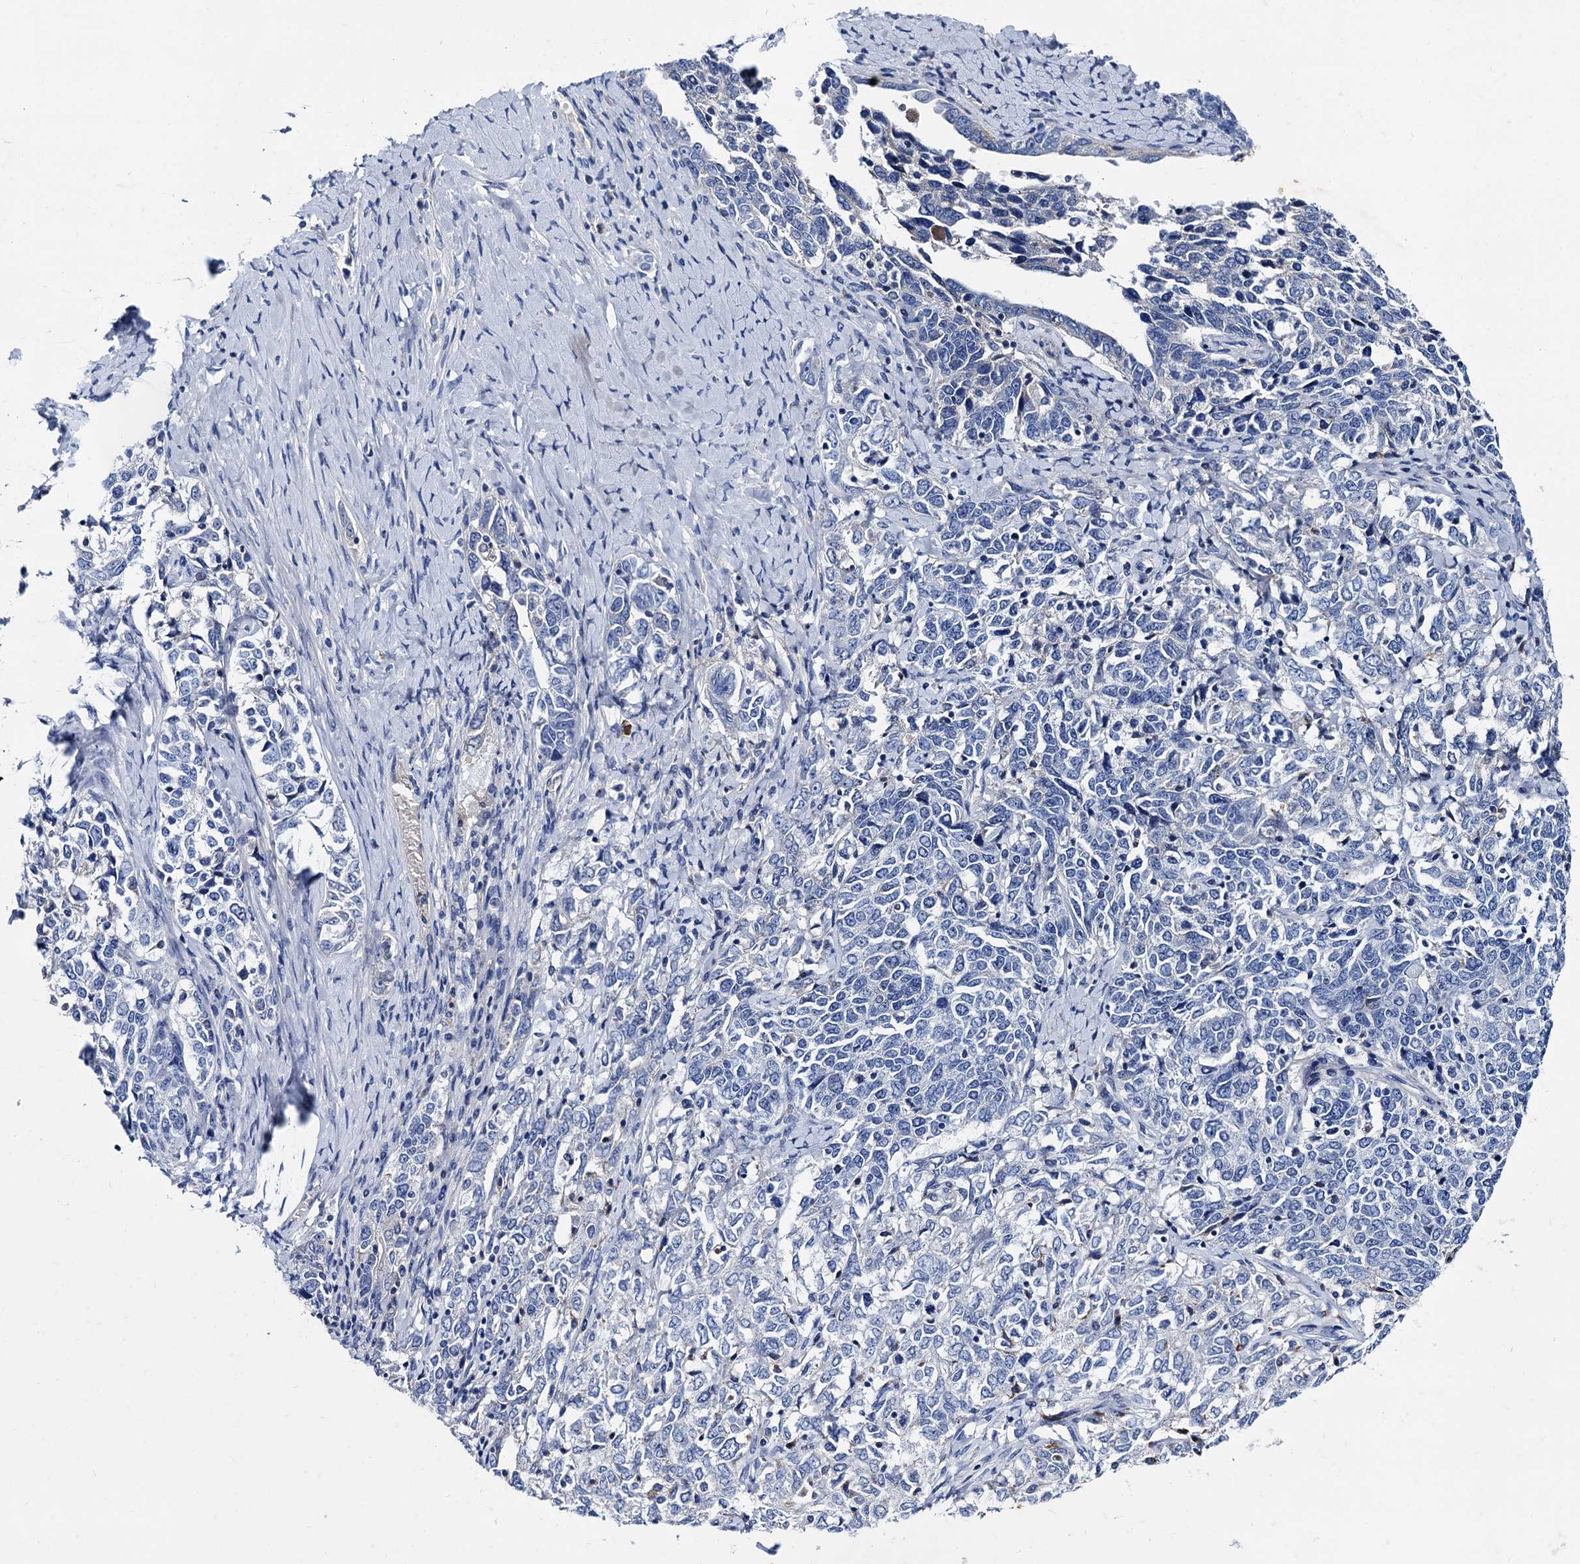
{"staining": {"intensity": "negative", "quantity": "none", "location": "none"}, "tissue": "ovarian cancer", "cell_type": "Tumor cells", "image_type": "cancer", "snomed": [{"axis": "morphology", "description": "Carcinoma, endometroid"}, {"axis": "topography", "description": "Ovary"}], "caption": "The photomicrograph displays no staining of tumor cells in ovarian cancer (endometroid carcinoma). Brightfield microscopy of immunohistochemistry (IHC) stained with DAB (3,3'-diaminobenzidine) (brown) and hematoxylin (blue), captured at high magnification.", "gene": "TMEM72", "patient": {"sex": "female", "age": 62}}